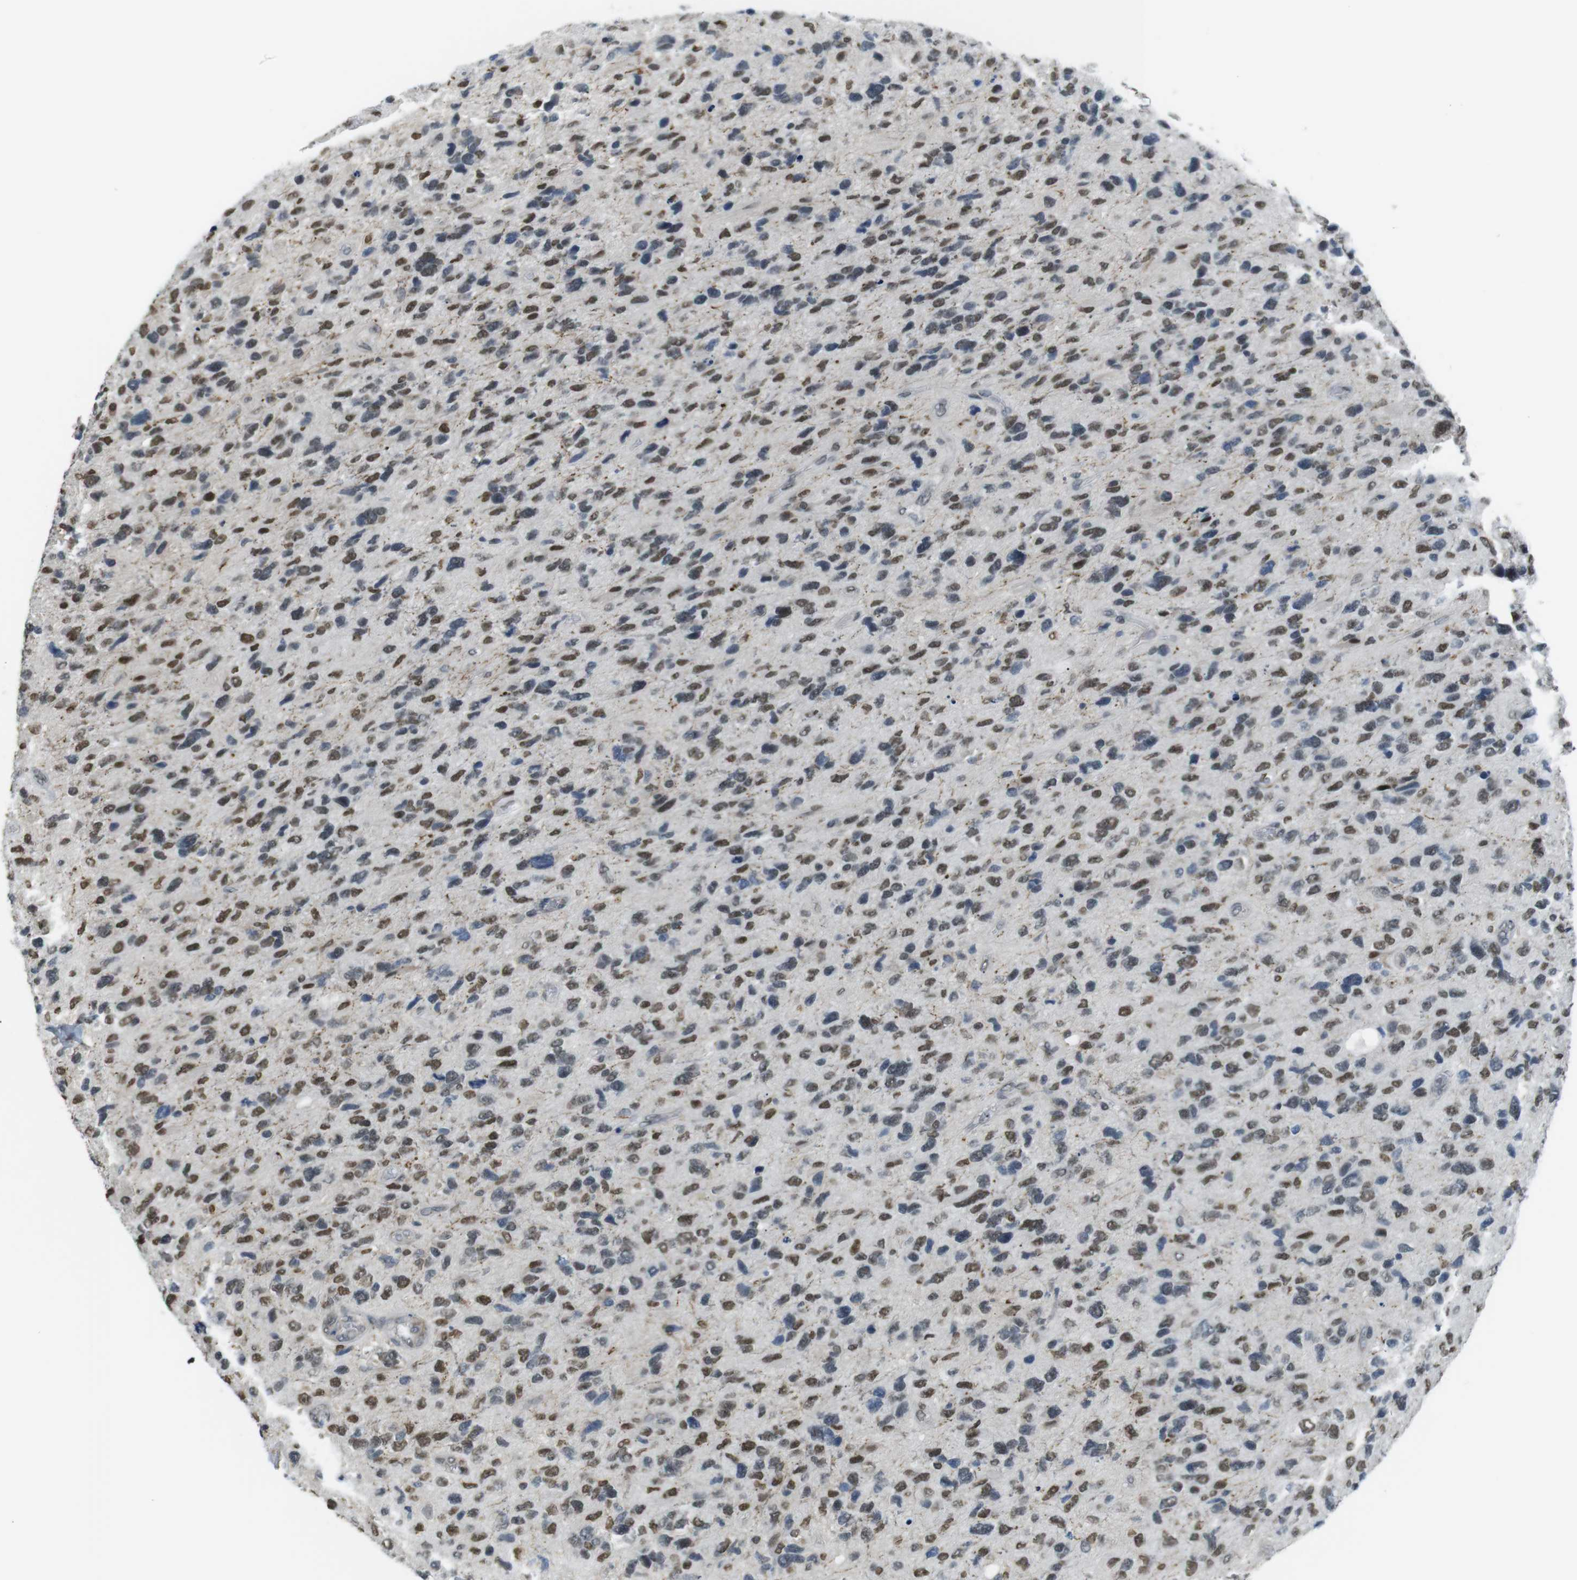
{"staining": {"intensity": "moderate", "quantity": "25%-75%", "location": "nuclear"}, "tissue": "glioma", "cell_type": "Tumor cells", "image_type": "cancer", "snomed": [{"axis": "morphology", "description": "Glioma, malignant, High grade"}, {"axis": "topography", "description": "Brain"}], "caption": "Human glioma stained with a protein marker demonstrates moderate staining in tumor cells.", "gene": "USP7", "patient": {"sex": "female", "age": 58}}